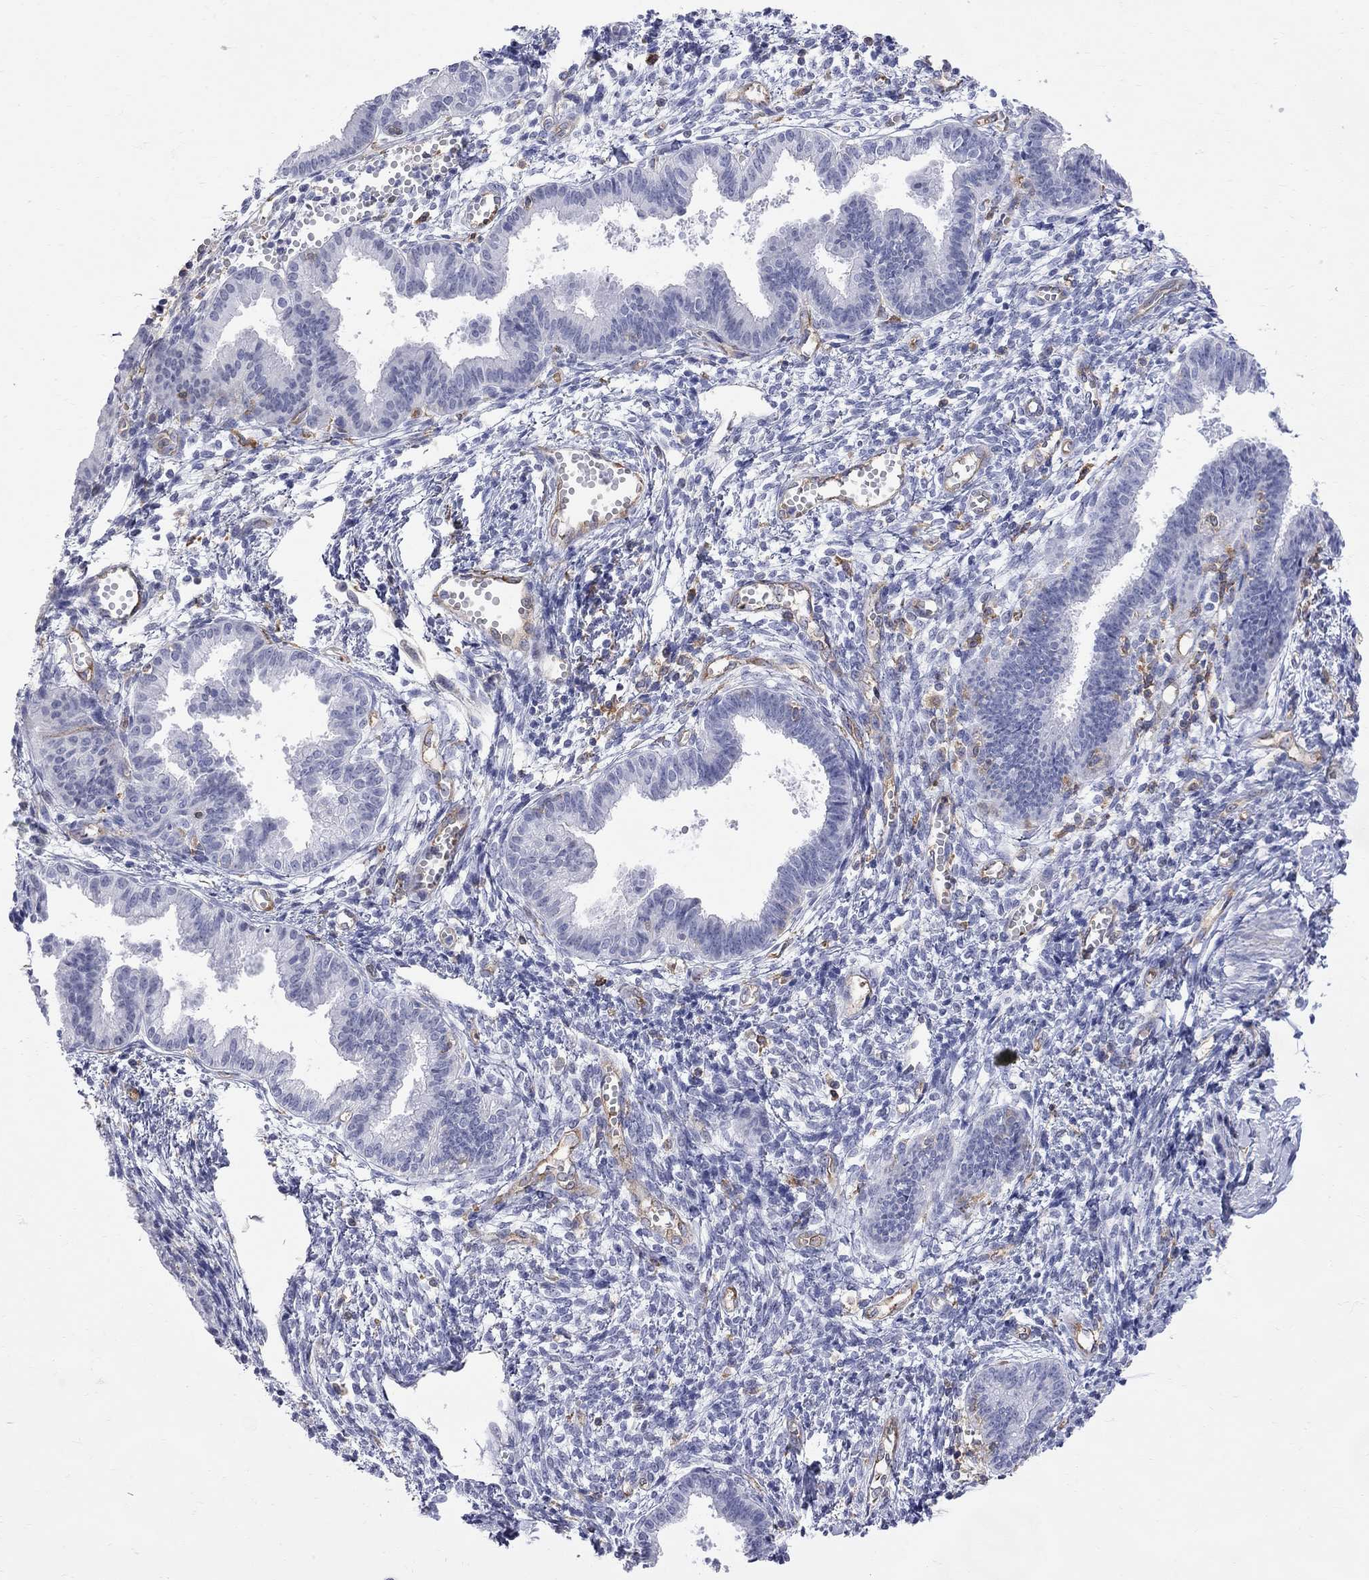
{"staining": {"intensity": "negative", "quantity": "none", "location": "none"}, "tissue": "endometrium", "cell_type": "Cells in endometrial stroma", "image_type": "normal", "snomed": [{"axis": "morphology", "description": "Normal tissue, NOS"}, {"axis": "topography", "description": "Cervix"}, {"axis": "topography", "description": "Endometrium"}], "caption": "Image shows no protein staining in cells in endometrial stroma of benign endometrium. The staining is performed using DAB (3,3'-diaminobenzidine) brown chromogen with nuclei counter-stained in using hematoxylin.", "gene": "ABI3", "patient": {"sex": "female", "age": 37}}